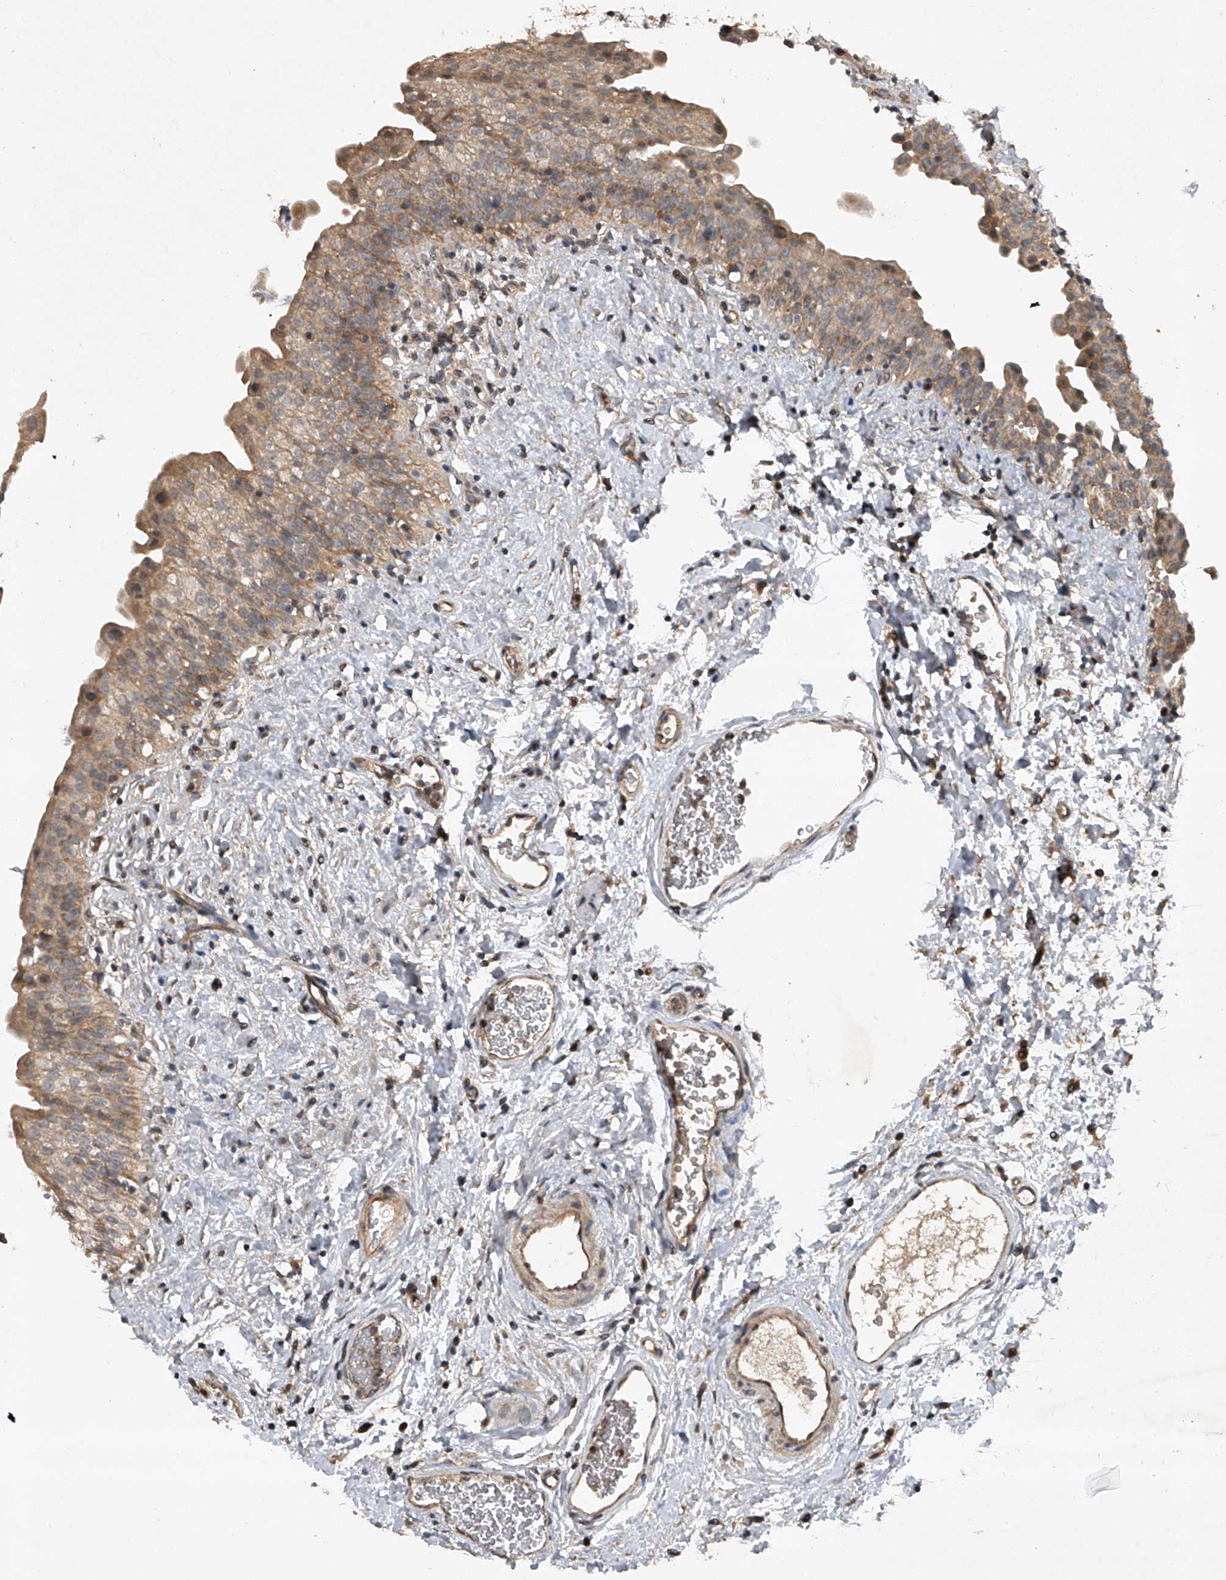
{"staining": {"intensity": "moderate", "quantity": "25%-75%", "location": "cytoplasmic/membranous"}, "tissue": "urinary bladder", "cell_type": "Urothelial cells", "image_type": "normal", "snomed": [{"axis": "morphology", "description": "Normal tissue, NOS"}, {"axis": "topography", "description": "Urinary bladder"}], "caption": "Immunohistochemical staining of unremarkable human urinary bladder reveals medium levels of moderate cytoplasmic/membranous expression in approximately 25%-75% of urothelial cells. (DAB (3,3'-diaminobenzidine) IHC with brightfield microscopy, high magnification).", "gene": "NFS1", "patient": {"sex": "male", "age": 51}}